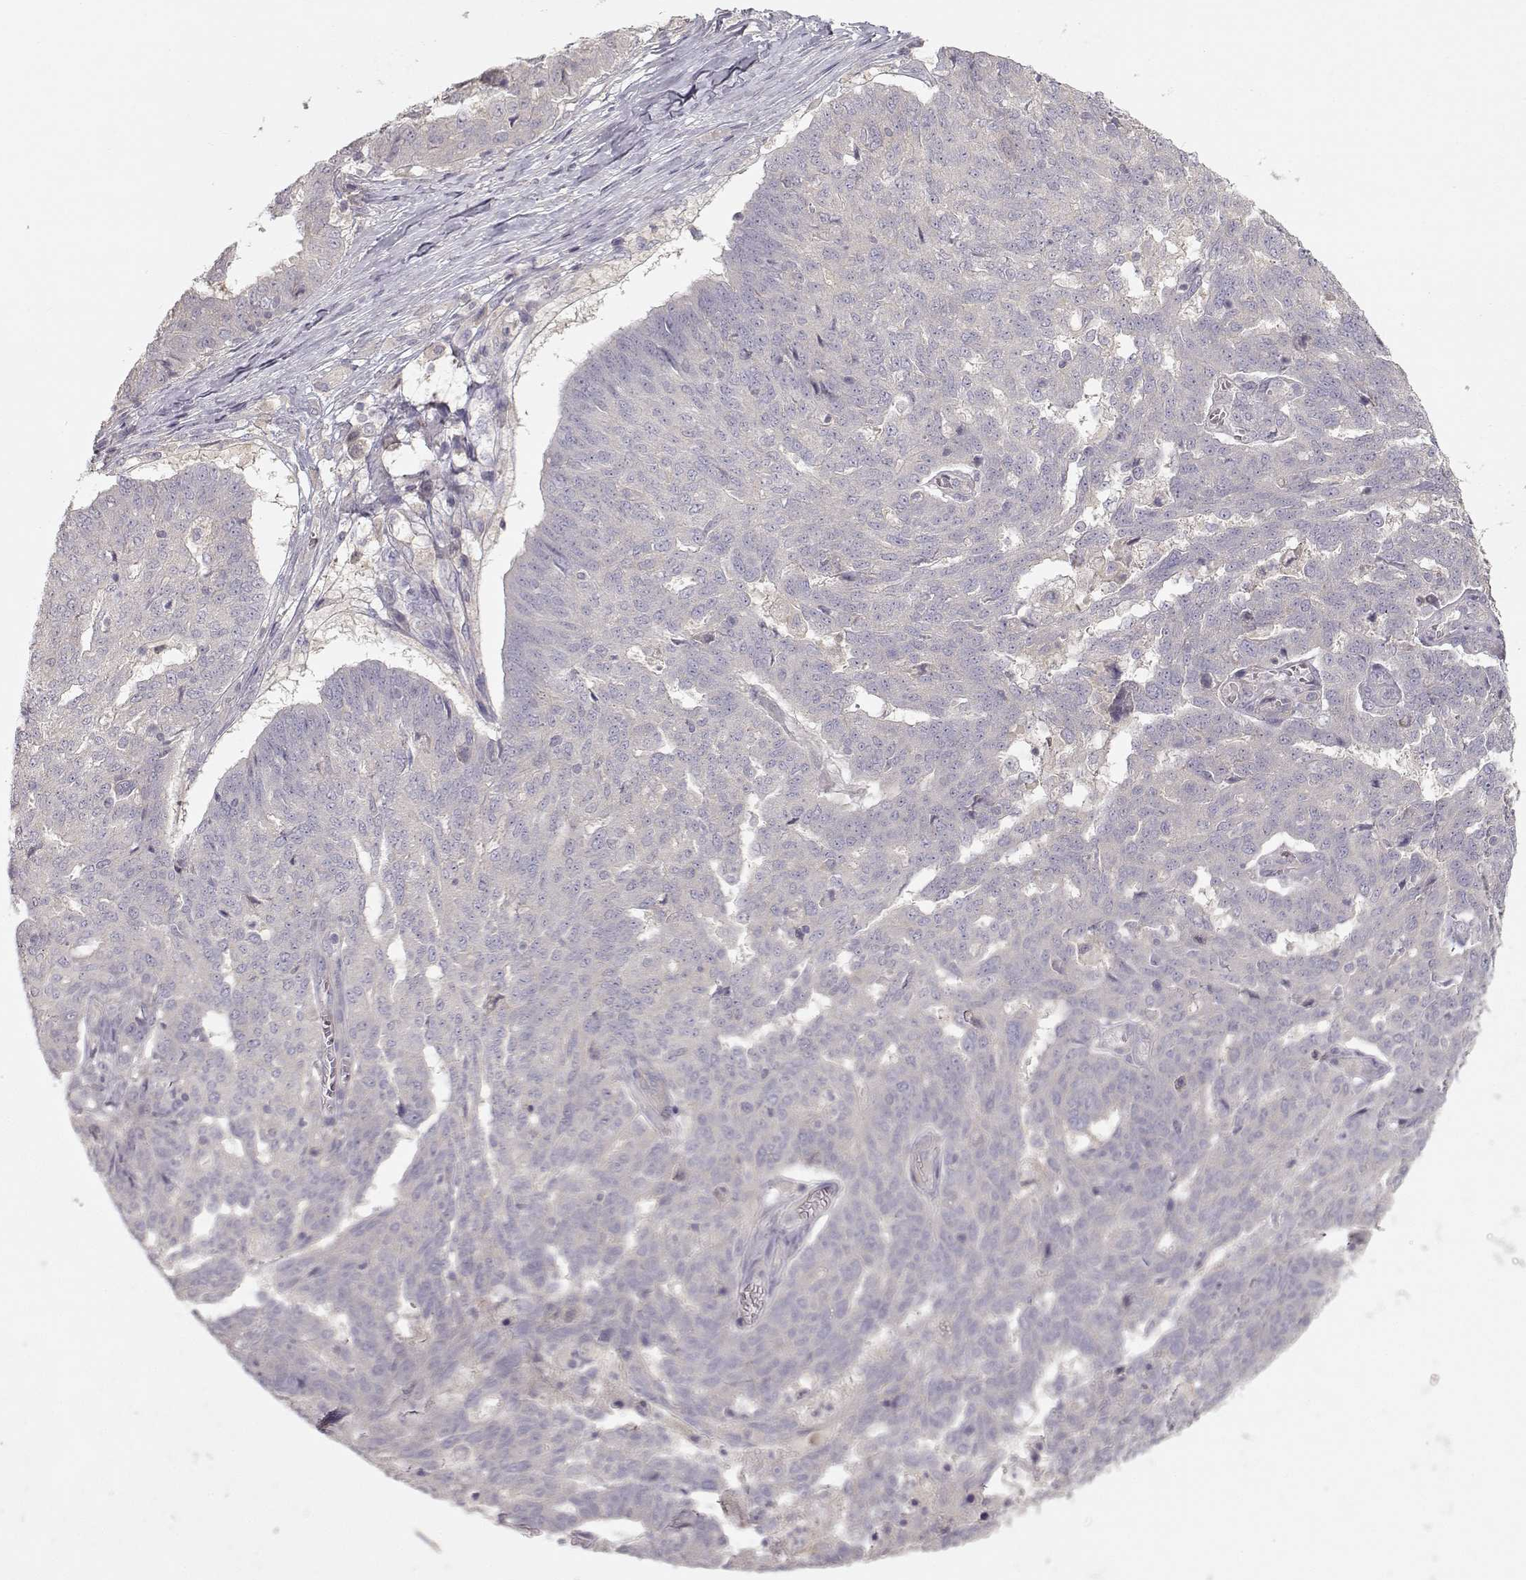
{"staining": {"intensity": "negative", "quantity": "none", "location": "none"}, "tissue": "ovarian cancer", "cell_type": "Tumor cells", "image_type": "cancer", "snomed": [{"axis": "morphology", "description": "Cystadenocarcinoma, serous, NOS"}, {"axis": "topography", "description": "Ovary"}], "caption": "Immunohistochemistry image of neoplastic tissue: ovarian cancer (serous cystadenocarcinoma) stained with DAB demonstrates no significant protein positivity in tumor cells.", "gene": "ARHGAP8", "patient": {"sex": "female", "age": 67}}